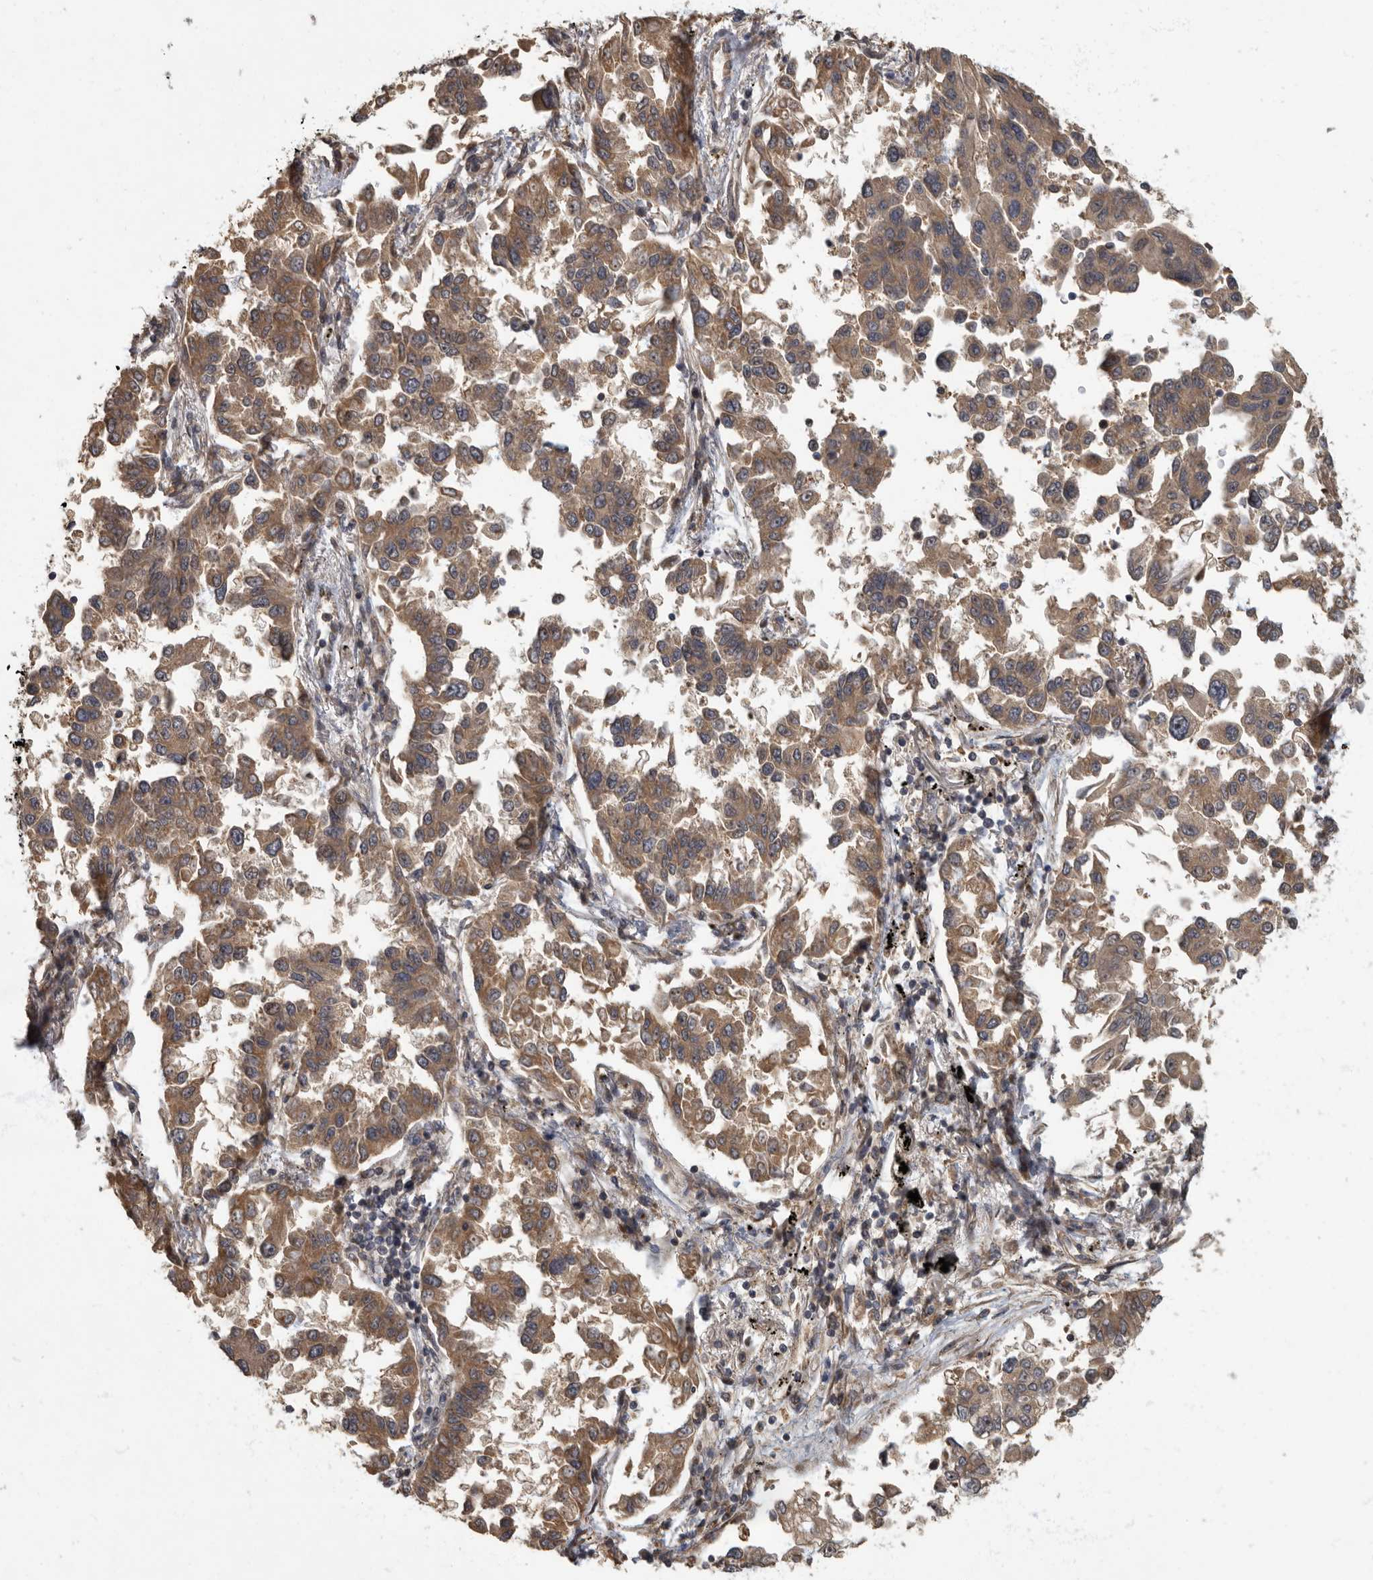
{"staining": {"intensity": "moderate", "quantity": ">75%", "location": "cytoplasmic/membranous"}, "tissue": "lung cancer", "cell_type": "Tumor cells", "image_type": "cancer", "snomed": [{"axis": "morphology", "description": "Adenocarcinoma, NOS"}, {"axis": "topography", "description": "Lung"}], "caption": "A brown stain labels moderate cytoplasmic/membranous positivity of a protein in lung cancer tumor cells. The staining was performed using DAB, with brown indicating positive protein expression. Nuclei are stained blue with hematoxylin.", "gene": "IQCK", "patient": {"sex": "female", "age": 67}}